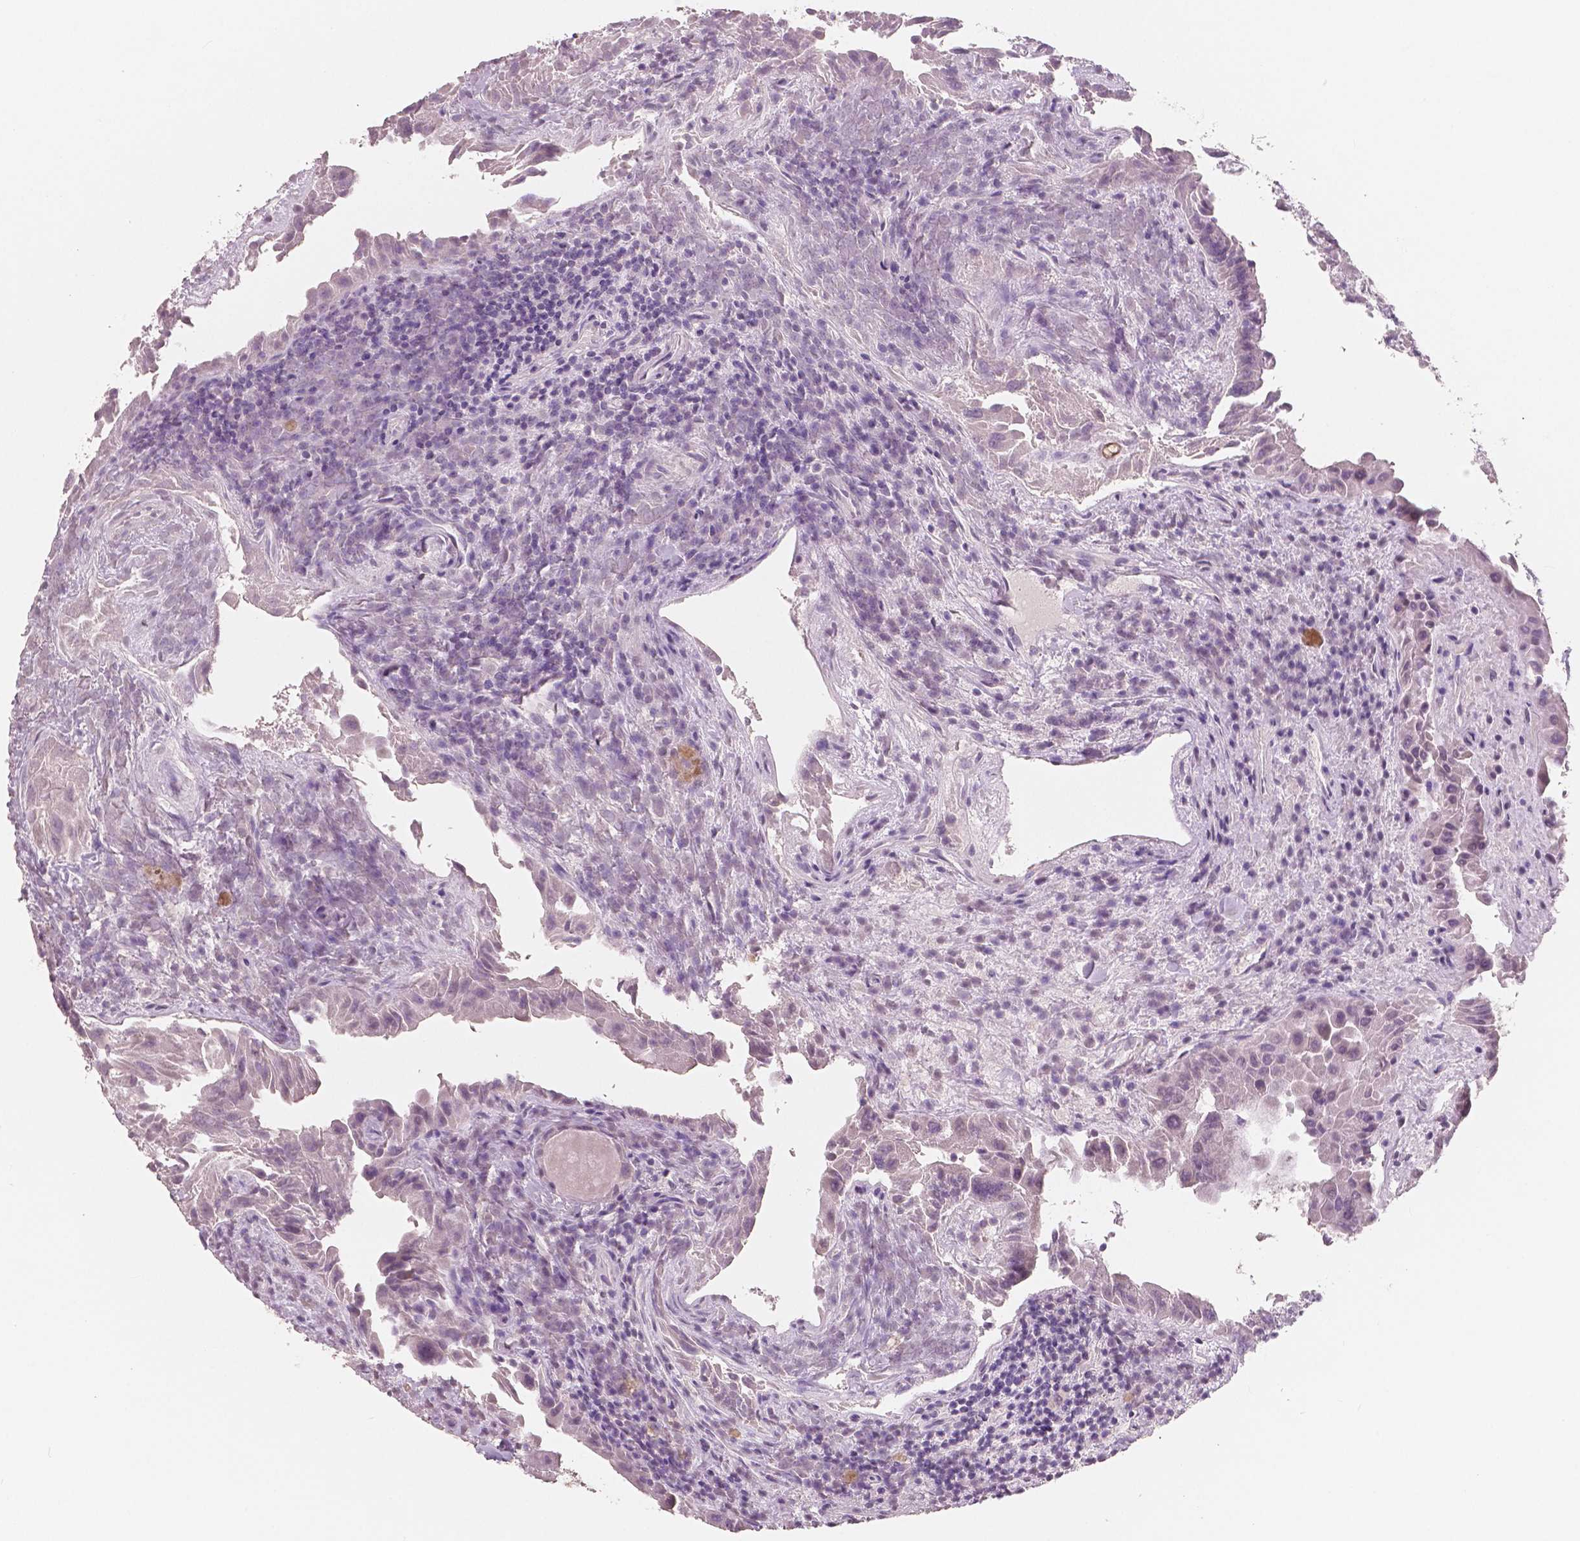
{"staining": {"intensity": "negative", "quantity": "none", "location": "none"}, "tissue": "thyroid cancer", "cell_type": "Tumor cells", "image_type": "cancer", "snomed": [{"axis": "morphology", "description": "Papillary adenocarcinoma, NOS"}, {"axis": "topography", "description": "Thyroid gland"}], "caption": "Photomicrograph shows no significant protein positivity in tumor cells of papillary adenocarcinoma (thyroid).", "gene": "NECAB1", "patient": {"sex": "female", "age": 37}}